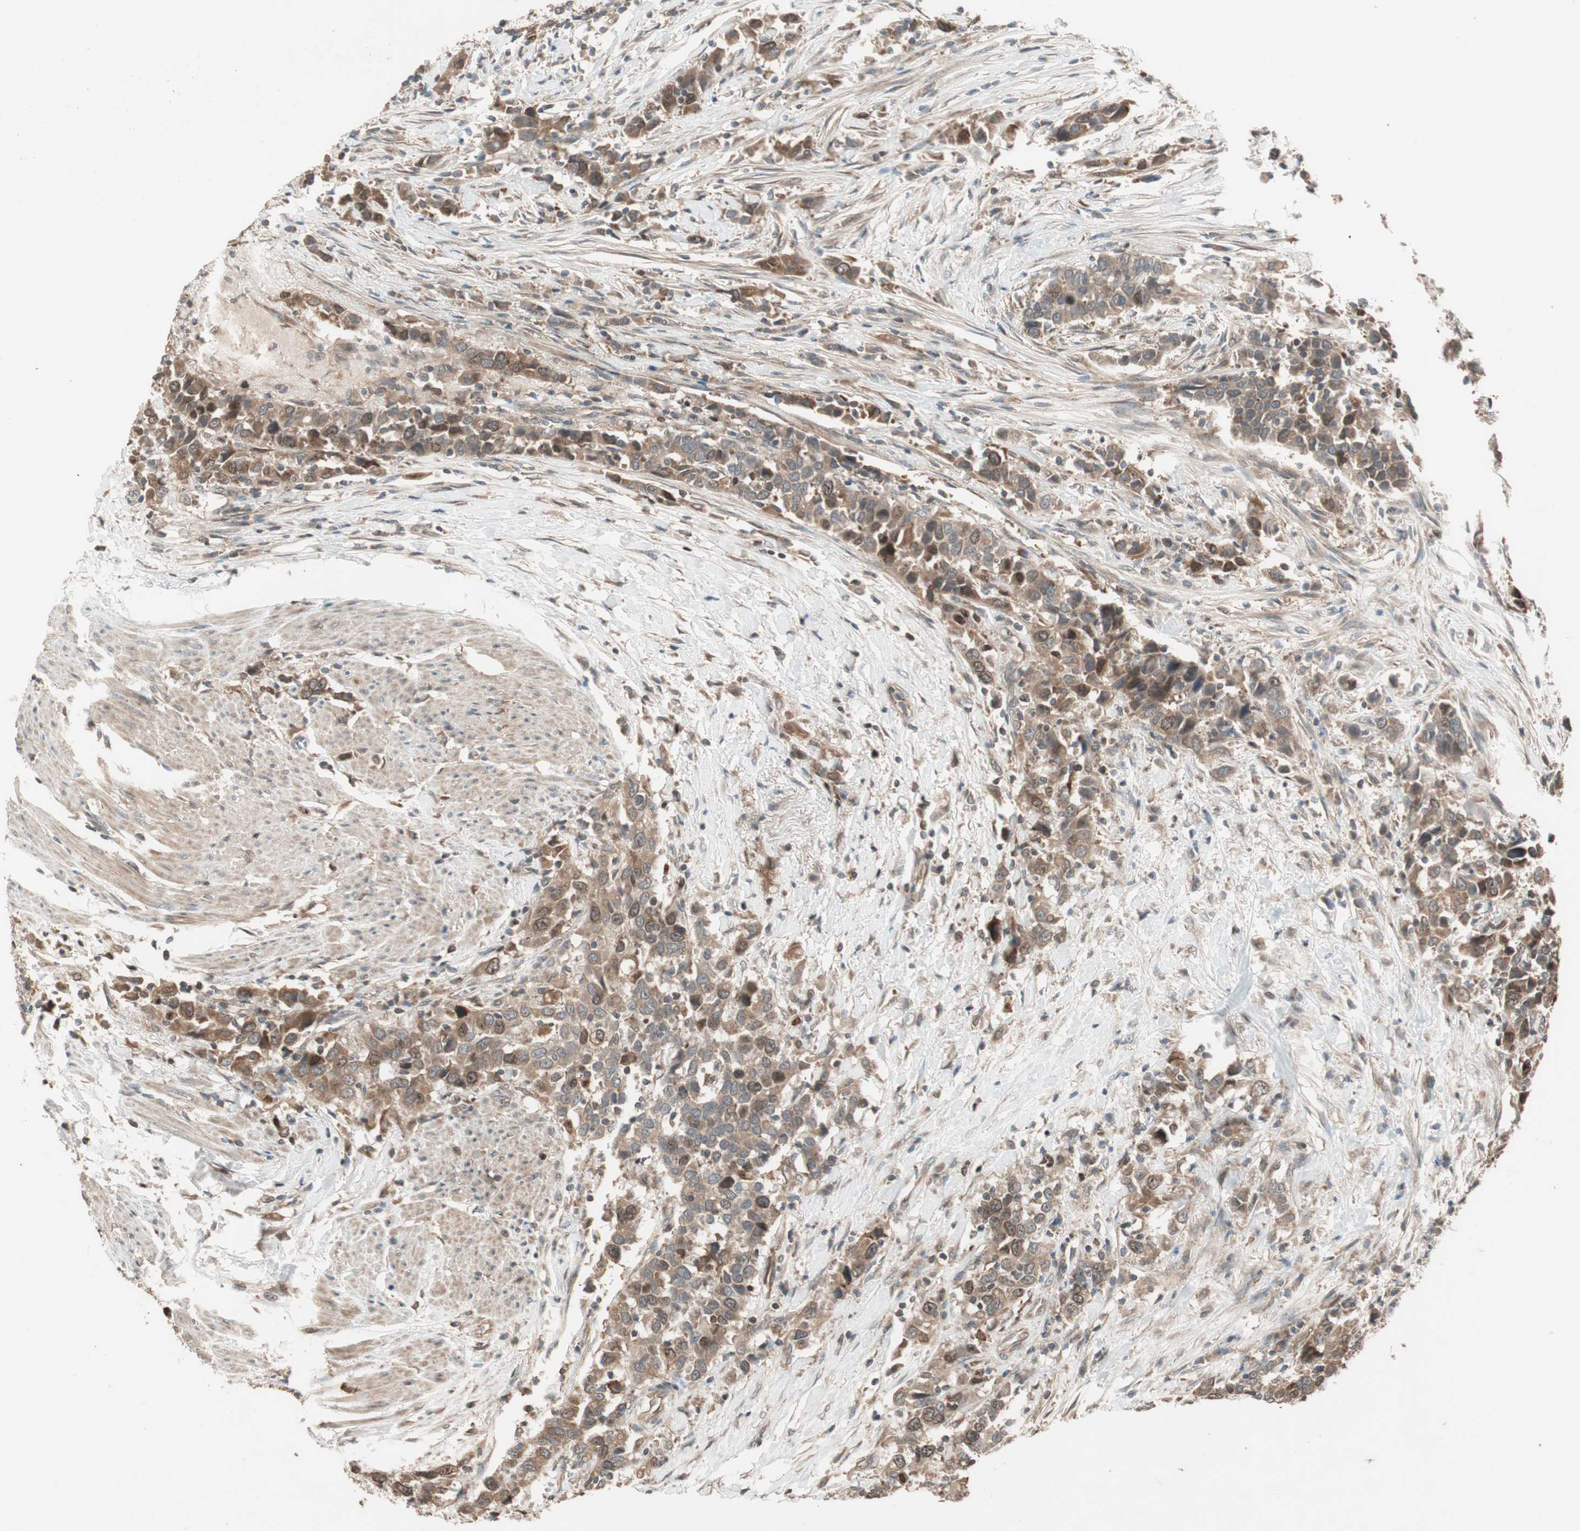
{"staining": {"intensity": "moderate", "quantity": ">75%", "location": "cytoplasmic/membranous"}, "tissue": "urothelial cancer", "cell_type": "Tumor cells", "image_type": "cancer", "snomed": [{"axis": "morphology", "description": "Urothelial carcinoma, High grade"}, {"axis": "topography", "description": "Urinary bladder"}], "caption": "This is an image of IHC staining of urothelial cancer, which shows moderate expression in the cytoplasmic/membranous of tumor cells.", "gene": "ATP6AP2", "patient": {"sex": "male", "age": 61}}